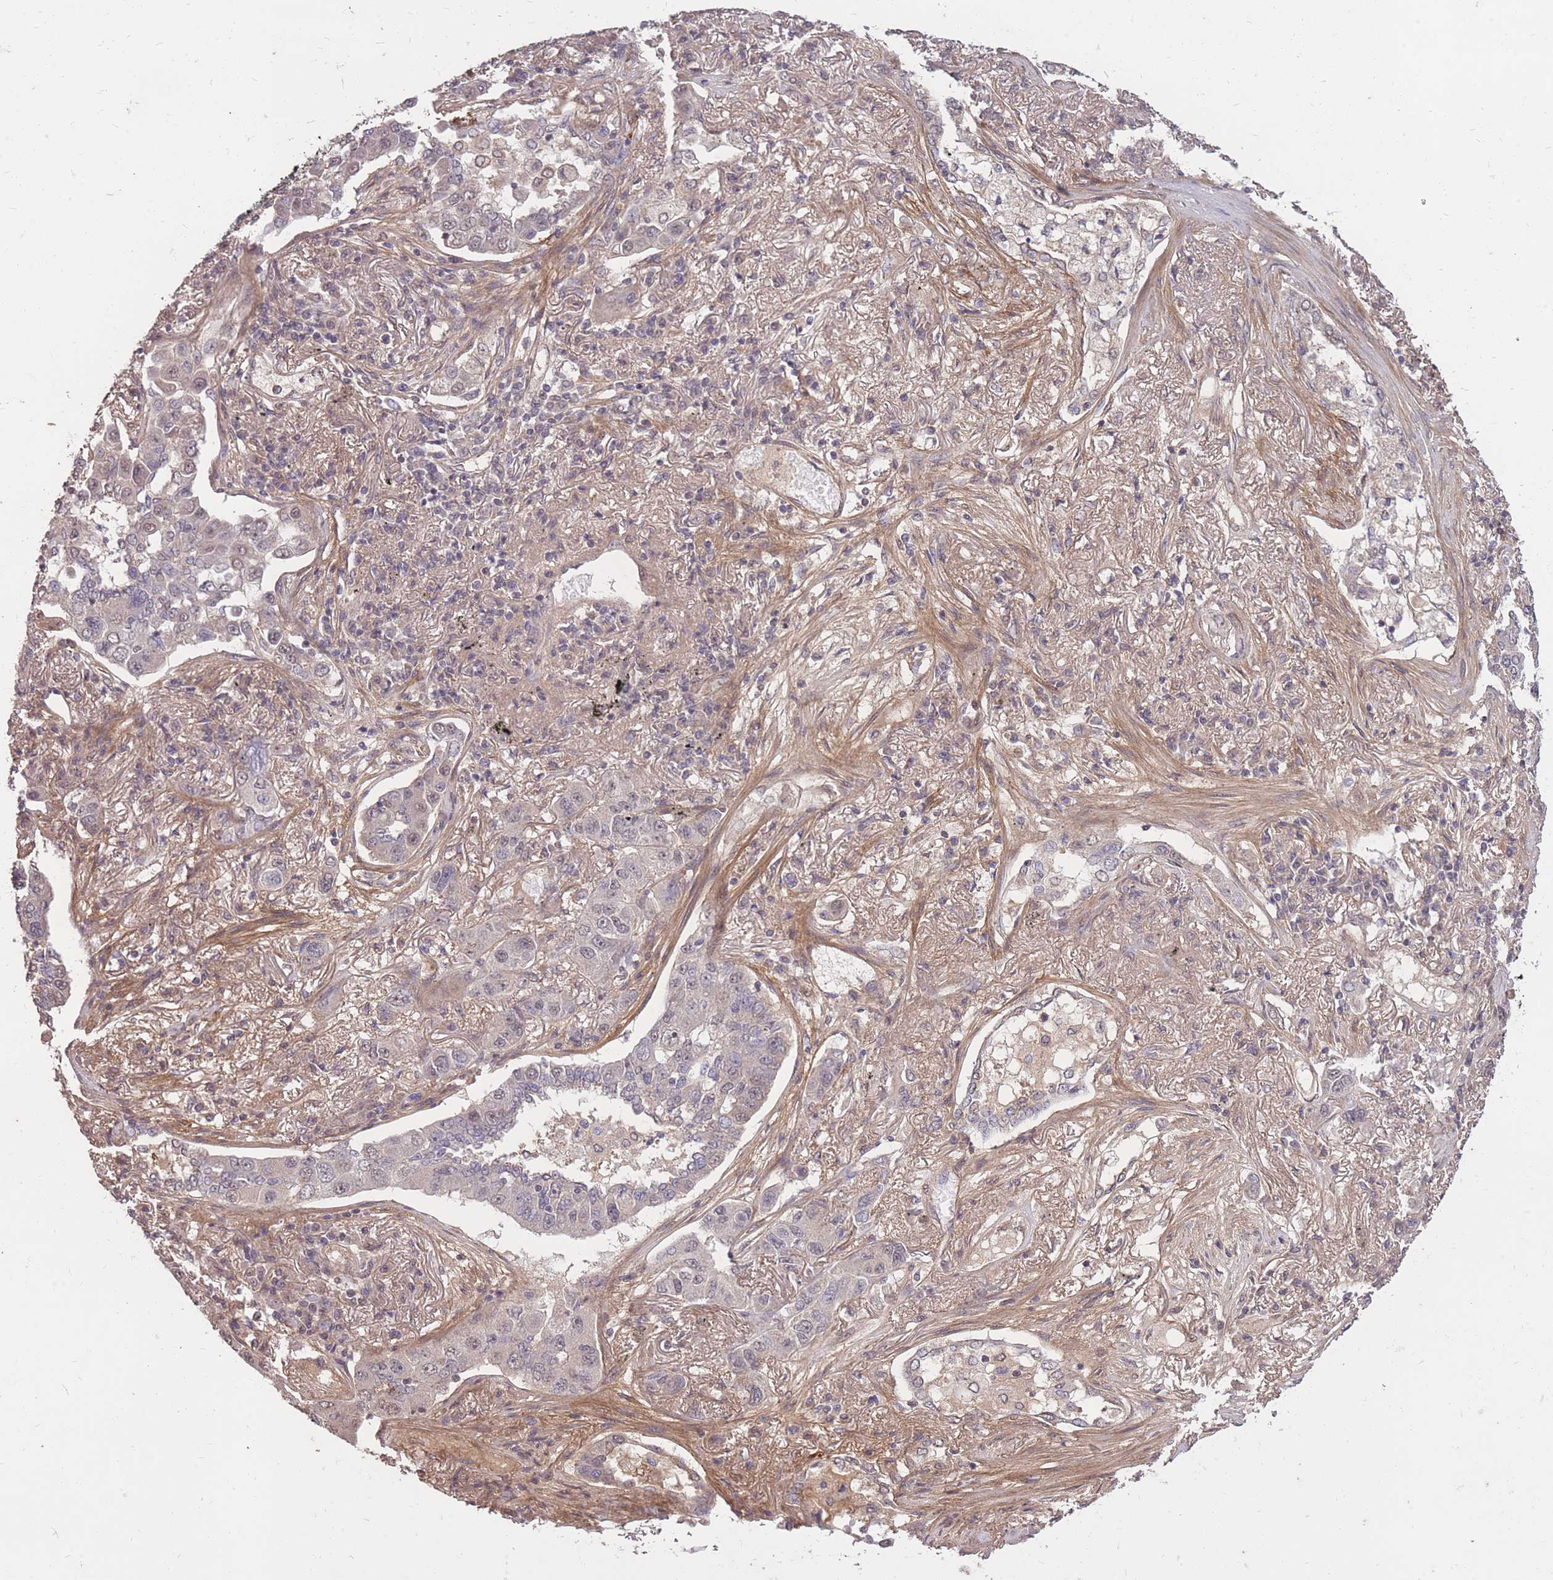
{"staining": {"intensity": "negative", "quantity": "none", "location": "none"}, "tissue": "lung cancer", "cell_type": "Tumor cells", "image_type": "cancer", "snomed": [{"axis": "morphology", "description": "Adenocarcinoma, NOS"}, {"axis": "topography", "description": "Lung"}], "caption": "Immunohistochemistry micrograph of neoplastic tissue: human lung cancer stained with DAB (3,3'-diaminobenzidine) shows no significant protein expression in tumor cells.", "gene": "DYNC1LI2", "patient": {"sex": "male", "age": 49}}